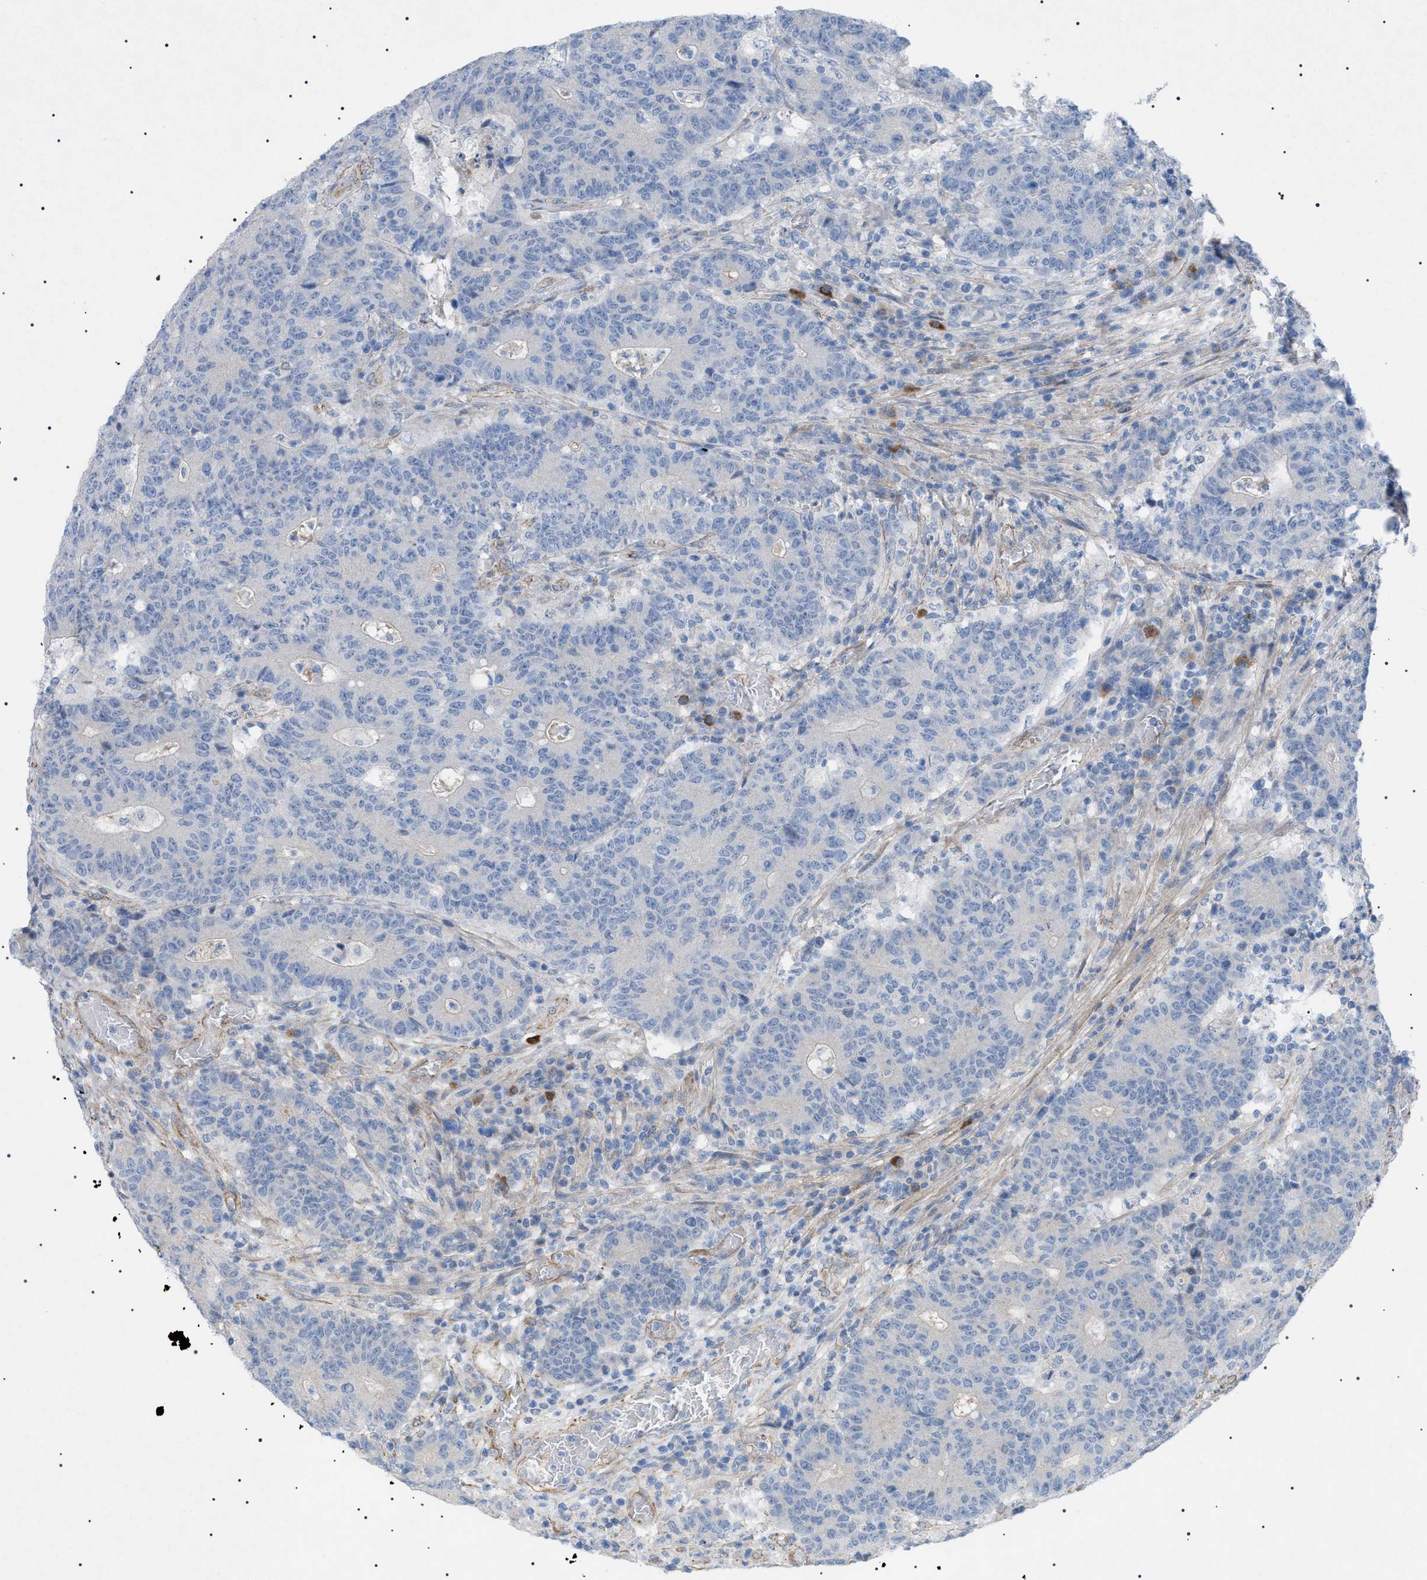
{"staining": {"intensity": "negative", "quantity": "none", "location": "none"}, "tissue": "colorectal cancer", "cell_type": "Tumor cells", "image_type": "cancer", "snomed": [{"axis": "morphology", "description": "Normal tissue, NOS"}, {"axis": "morphology", "description": "Adenocarcinoma, NOS"}, {"axis": "topography", "description": "Colon"}], "caption": "Tumor cells show no significant staining in colorectal adenocarcinoma.", "gene": "ADAMTS1", "patient": {"sex": "female", "age": 75}}